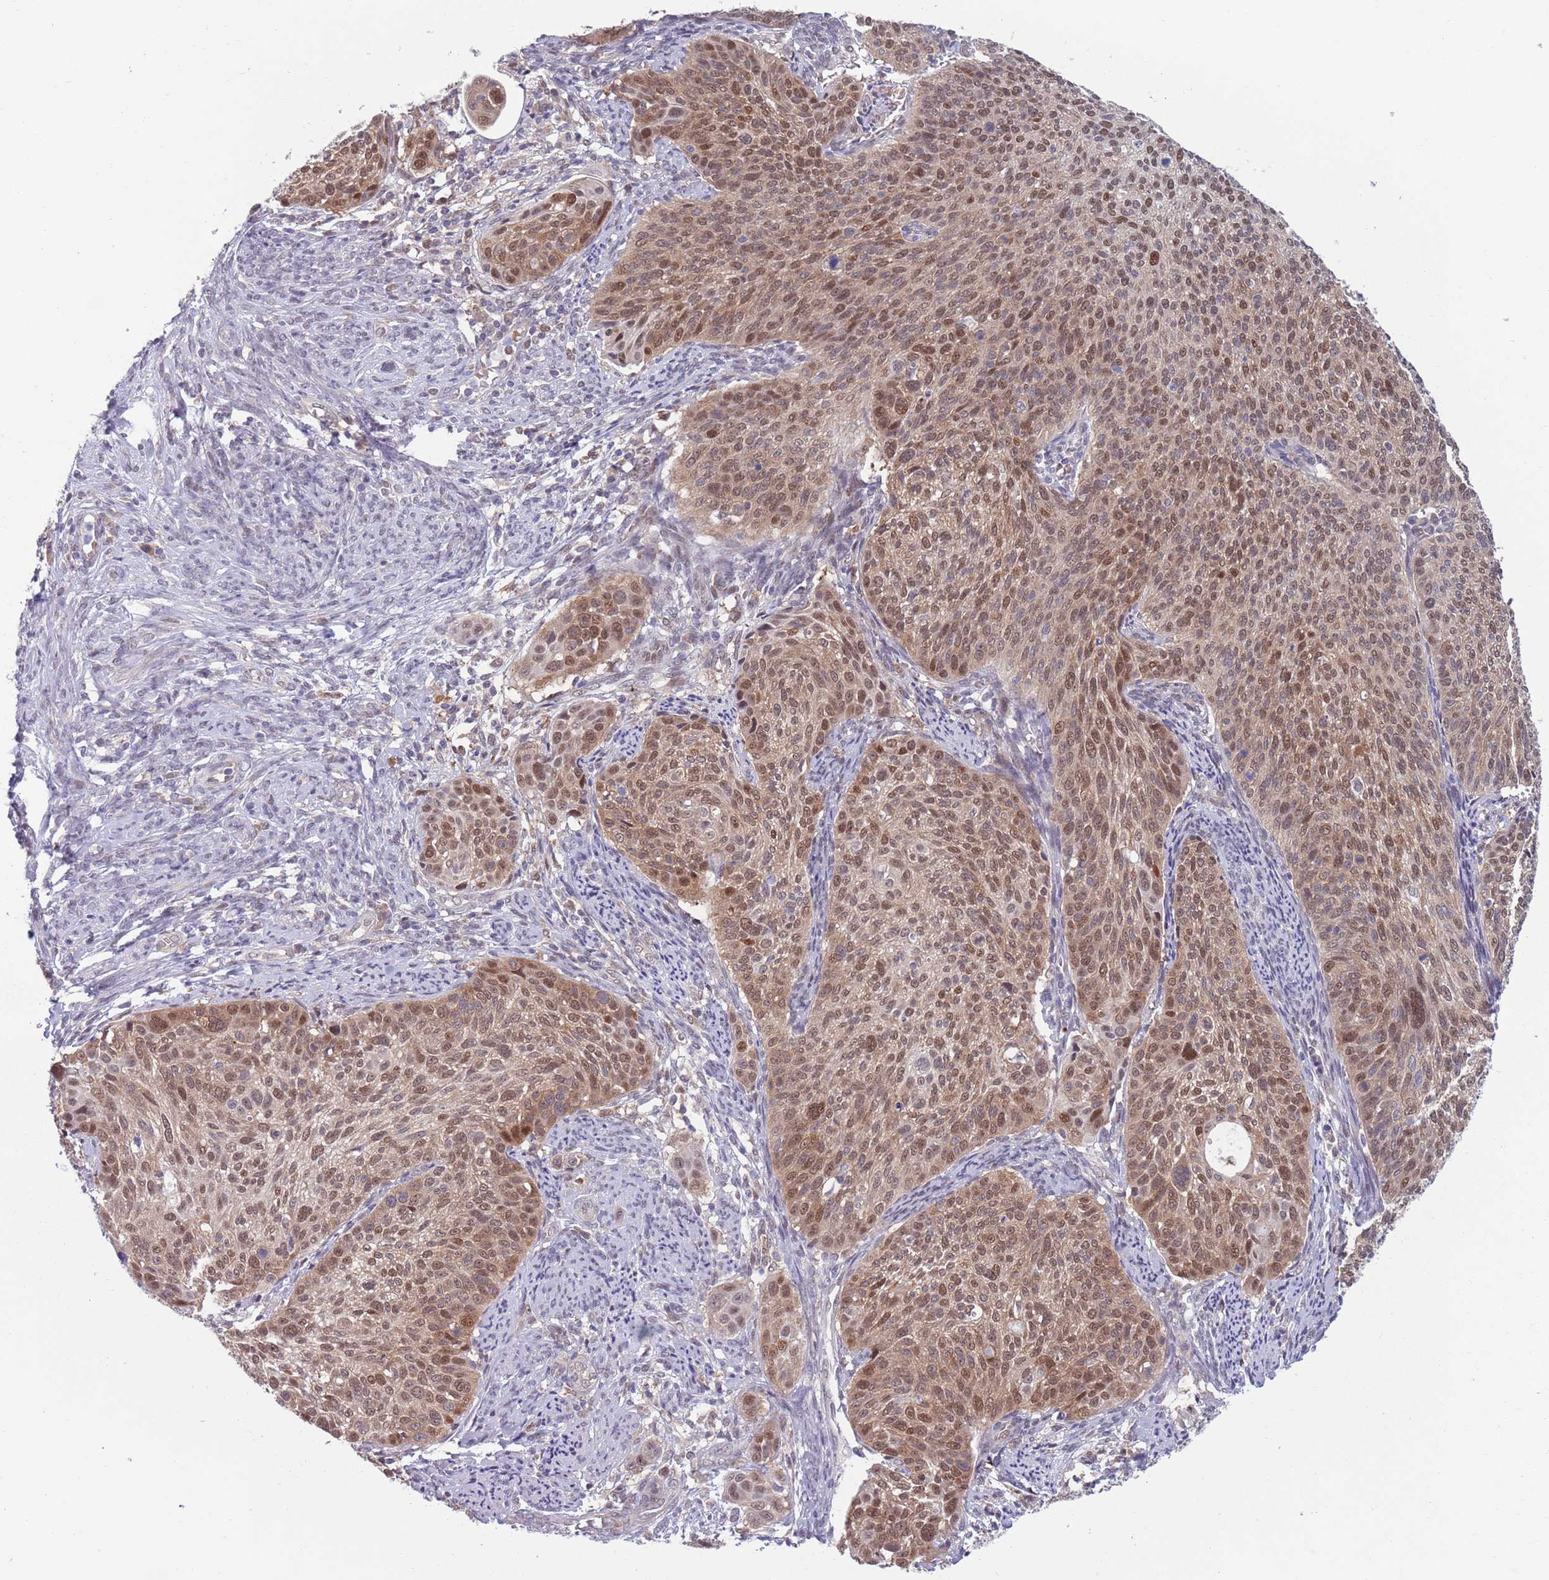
{"staining": {"intensity": "moderate", "quantity": ">75%", "location": "cytoplasmic/membranous,nuclear"}, "tissue": "cervical cancer", "cell_type": "Tumor cells", "image_type": "cancer", "snomed": [{"axis": "morphology", "description": "Squamous cell carcinoma, NOS"}, {"axis": "topography", "description": "Cervix"}], "caption": "Moderate cytoplasmic/membranous and nuclear positivity is present in approximately >75% of tumor cells in squamous cell carcinoma (cervical).", "gene": "CLNS1A", "patient": {"sex": "female", "age": 70}}